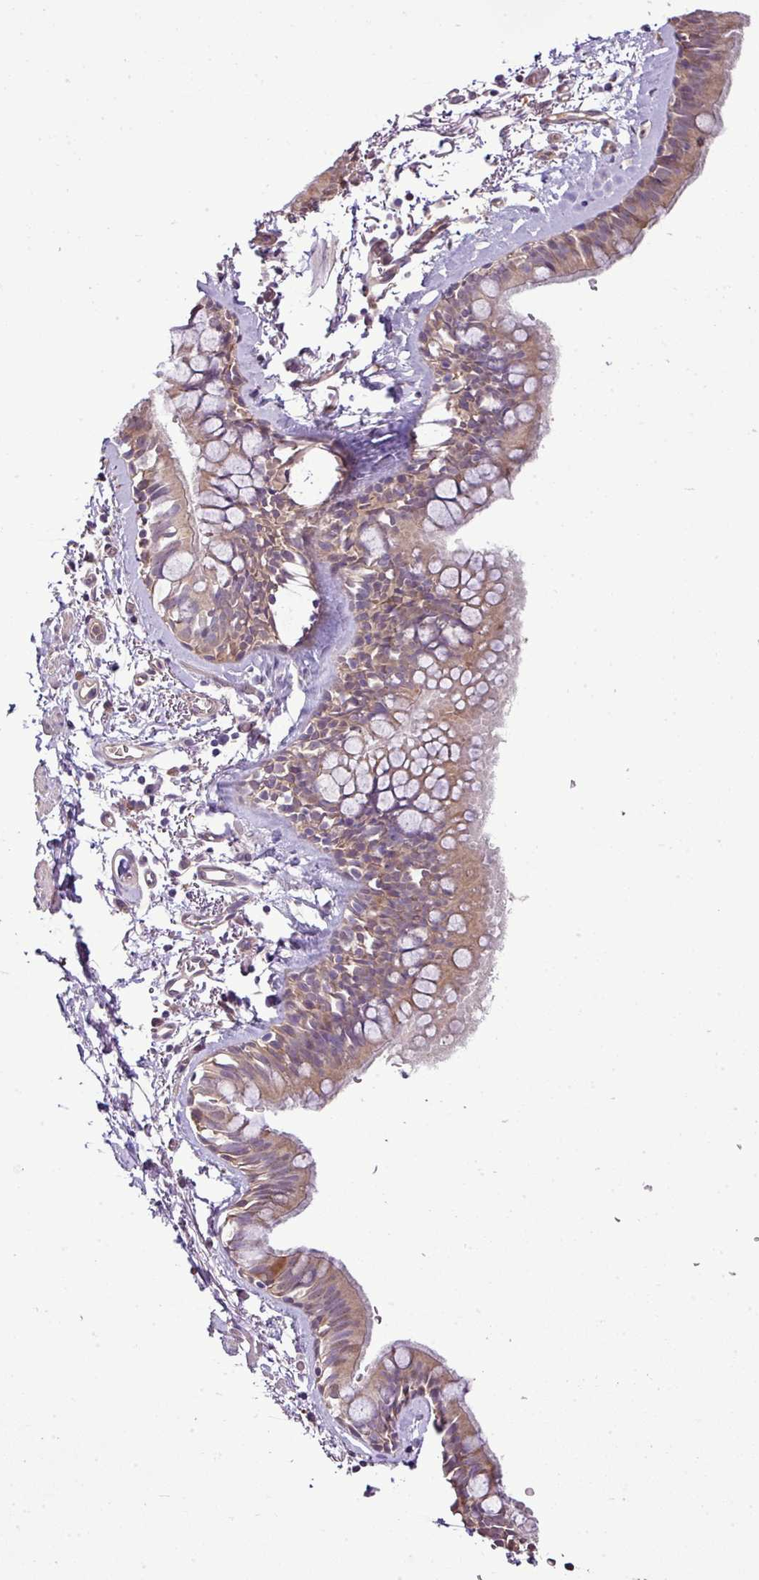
{"staining": {"intensity": "weak", "quantity": "25%-75%", "location": "cytoplasmic/membranous"}, "tissue": "bronchus", "cell_type": "Respiratory epithelial cells", "image_type": "normal", "snomed": [{"axis": "morphology", "description": "Normal tissue, NOS"}, {"axis": "topography", "description": "Bronchus"}], "caption": "Protein expression analysis of benign human bronchus reveals weak cytoplasmic/membranous expression in about 25%-75% of respiratory epithelial cells.", "gene": "TMEM107", "patient": {"sex": "male", "age": 67}}